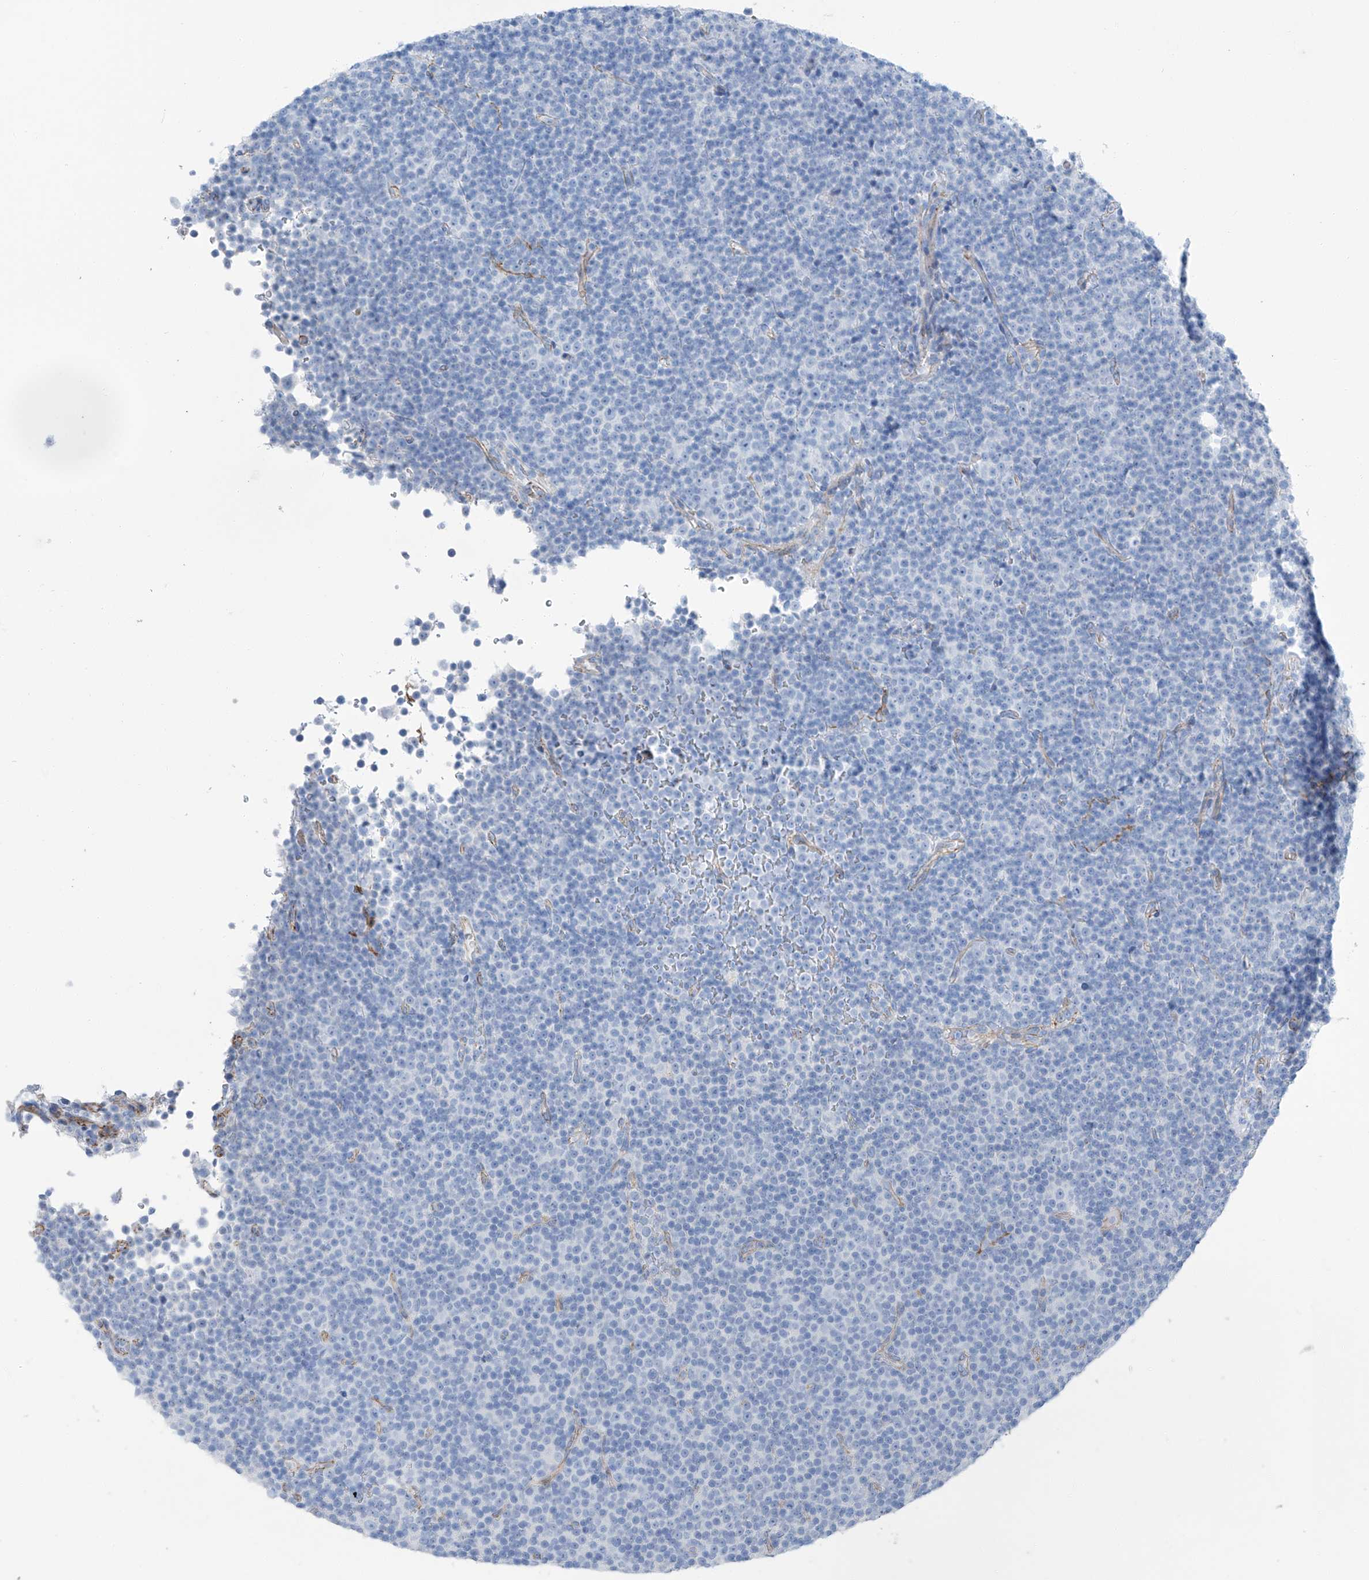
{"staining": {"intensity": "negative", "quantity": "none", "location": "none"}, "tissue": "lymphoma", "cell_type": "Tumor cells", "image_type": "cancer", "snomed": [{"axis": "morphology", "description": "Malignant lymphoma, non-Hodgkin's type, Low grade"}, {"axis": "topography", "description": "Lymph node"}], "caption": "An IHC photomicrograph of low-grade malignant lymphoma, non-Hodgkin's type is shown. There is no staining in tumor cells of low-grade malignant lymphoma, non-Hodgkin's type.", "gene": "MAGI1", "patient": {"sex": "female", "age": 67}}